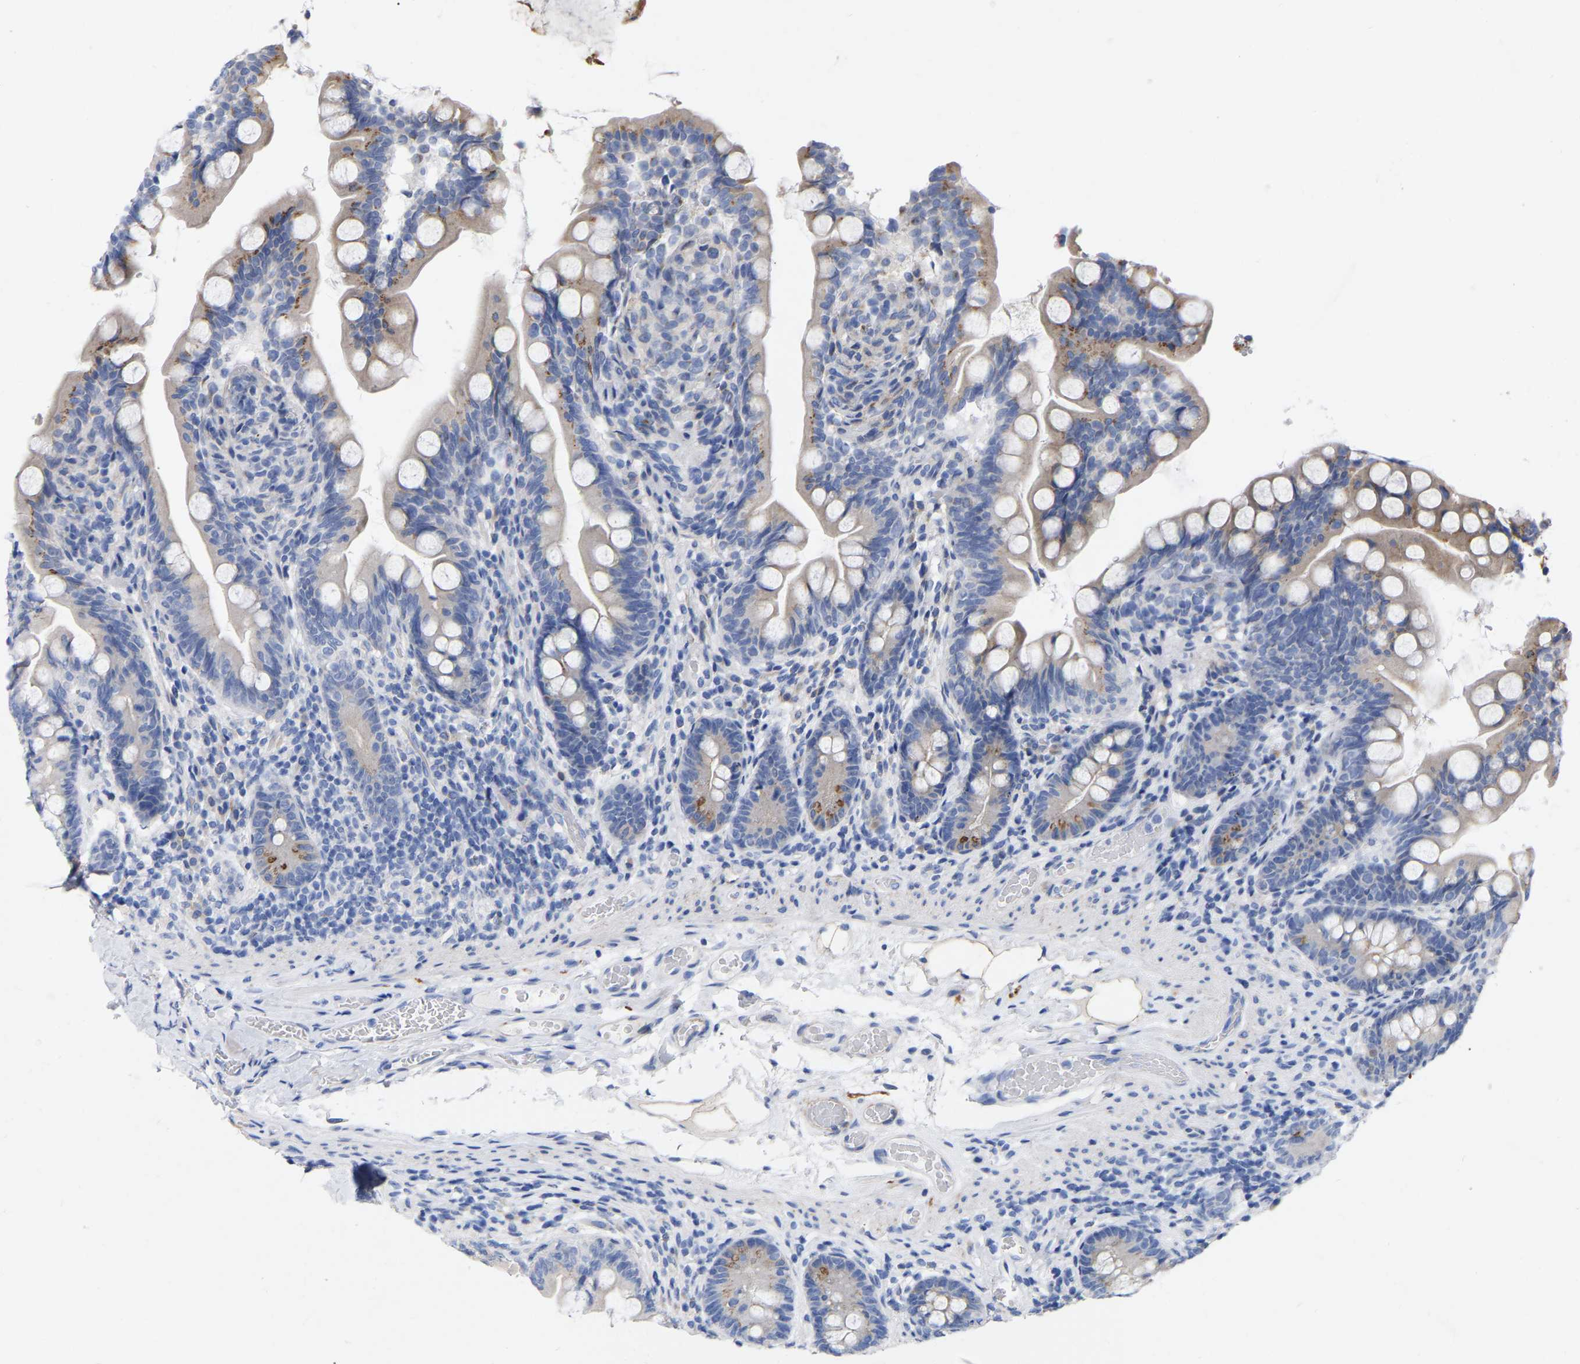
{"staining": {"intensity": "moderate", "quantity": ">75%", "location": "cytoplasmic/membranous"}, "tissue": "small intestine", "cell_type": "Glandular cells", "image_type": "normal", "snomed": [{"axis": "morphology", "description": "Normal tissue, NOS"}, {"axis": "topography", "description": "Small intestine"}], "caption": "IHC micrograph of benign small intestine stained for a protein (brown), which displays medium levels of moderate cytoplasmic/membranous positivity in approximately >75% of glandular cells.", "gene": "STRIP2", "patient": {"sex": "female", "age": 56}}